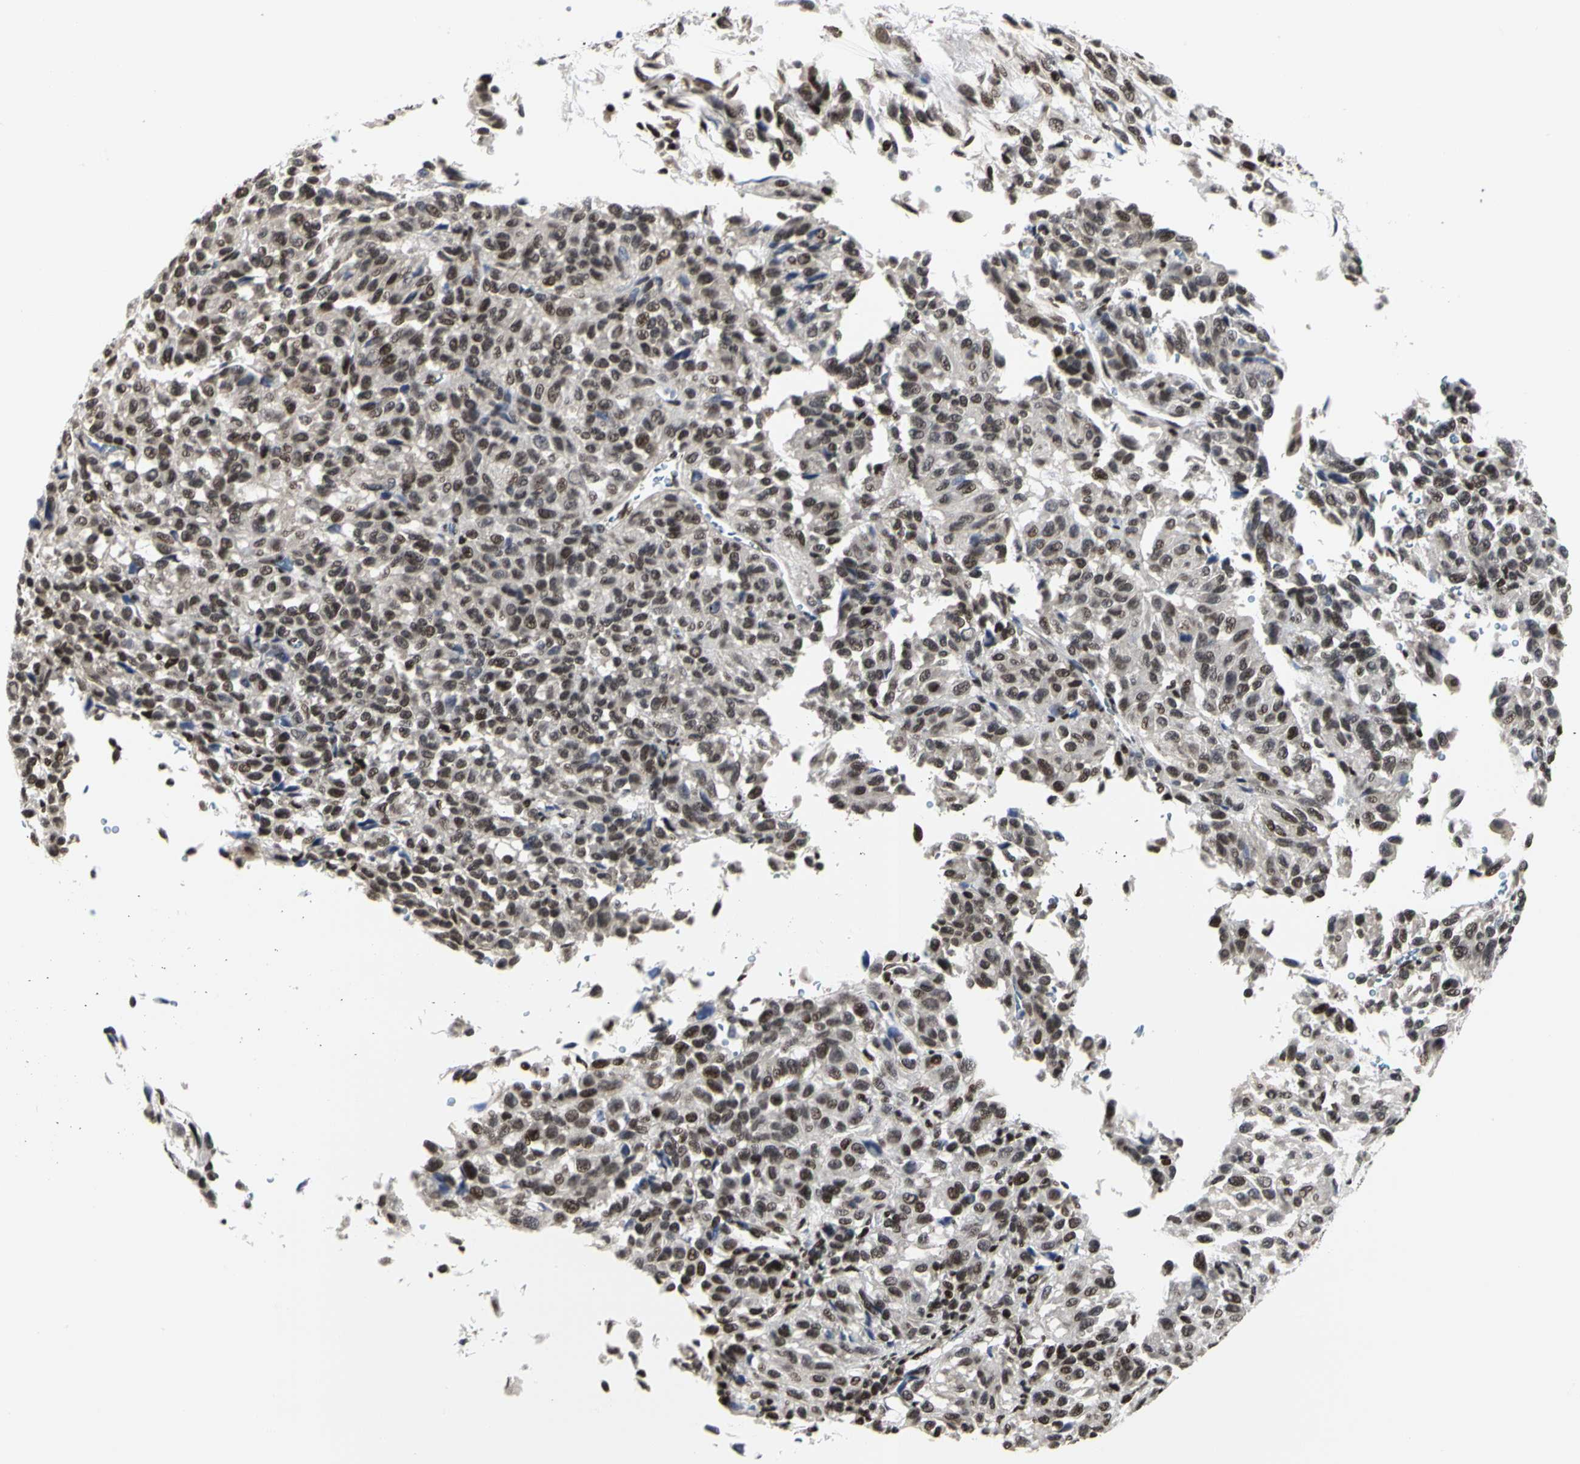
{"staining": {"intensity": "moderate", "quantity": ">75%", "location": "nuclear"}, "tissue": "melanoma", "cell_type": "Tumor cells", "image_type": "cancer", "snomed": [{"axis": "morphology", "description": "Malignant melanoma, Metastatic site"}, {"axis": "topography", "description": "Lung"}], "caption": "A brown stain highlights moderate nuclear expression of a protein in melanoma tumor cells. (brown staining indicates protein expression, while blue staining denotes nuclei).", "gene": "PRMT3", "patient": {"sex": "male", "age": 64}}